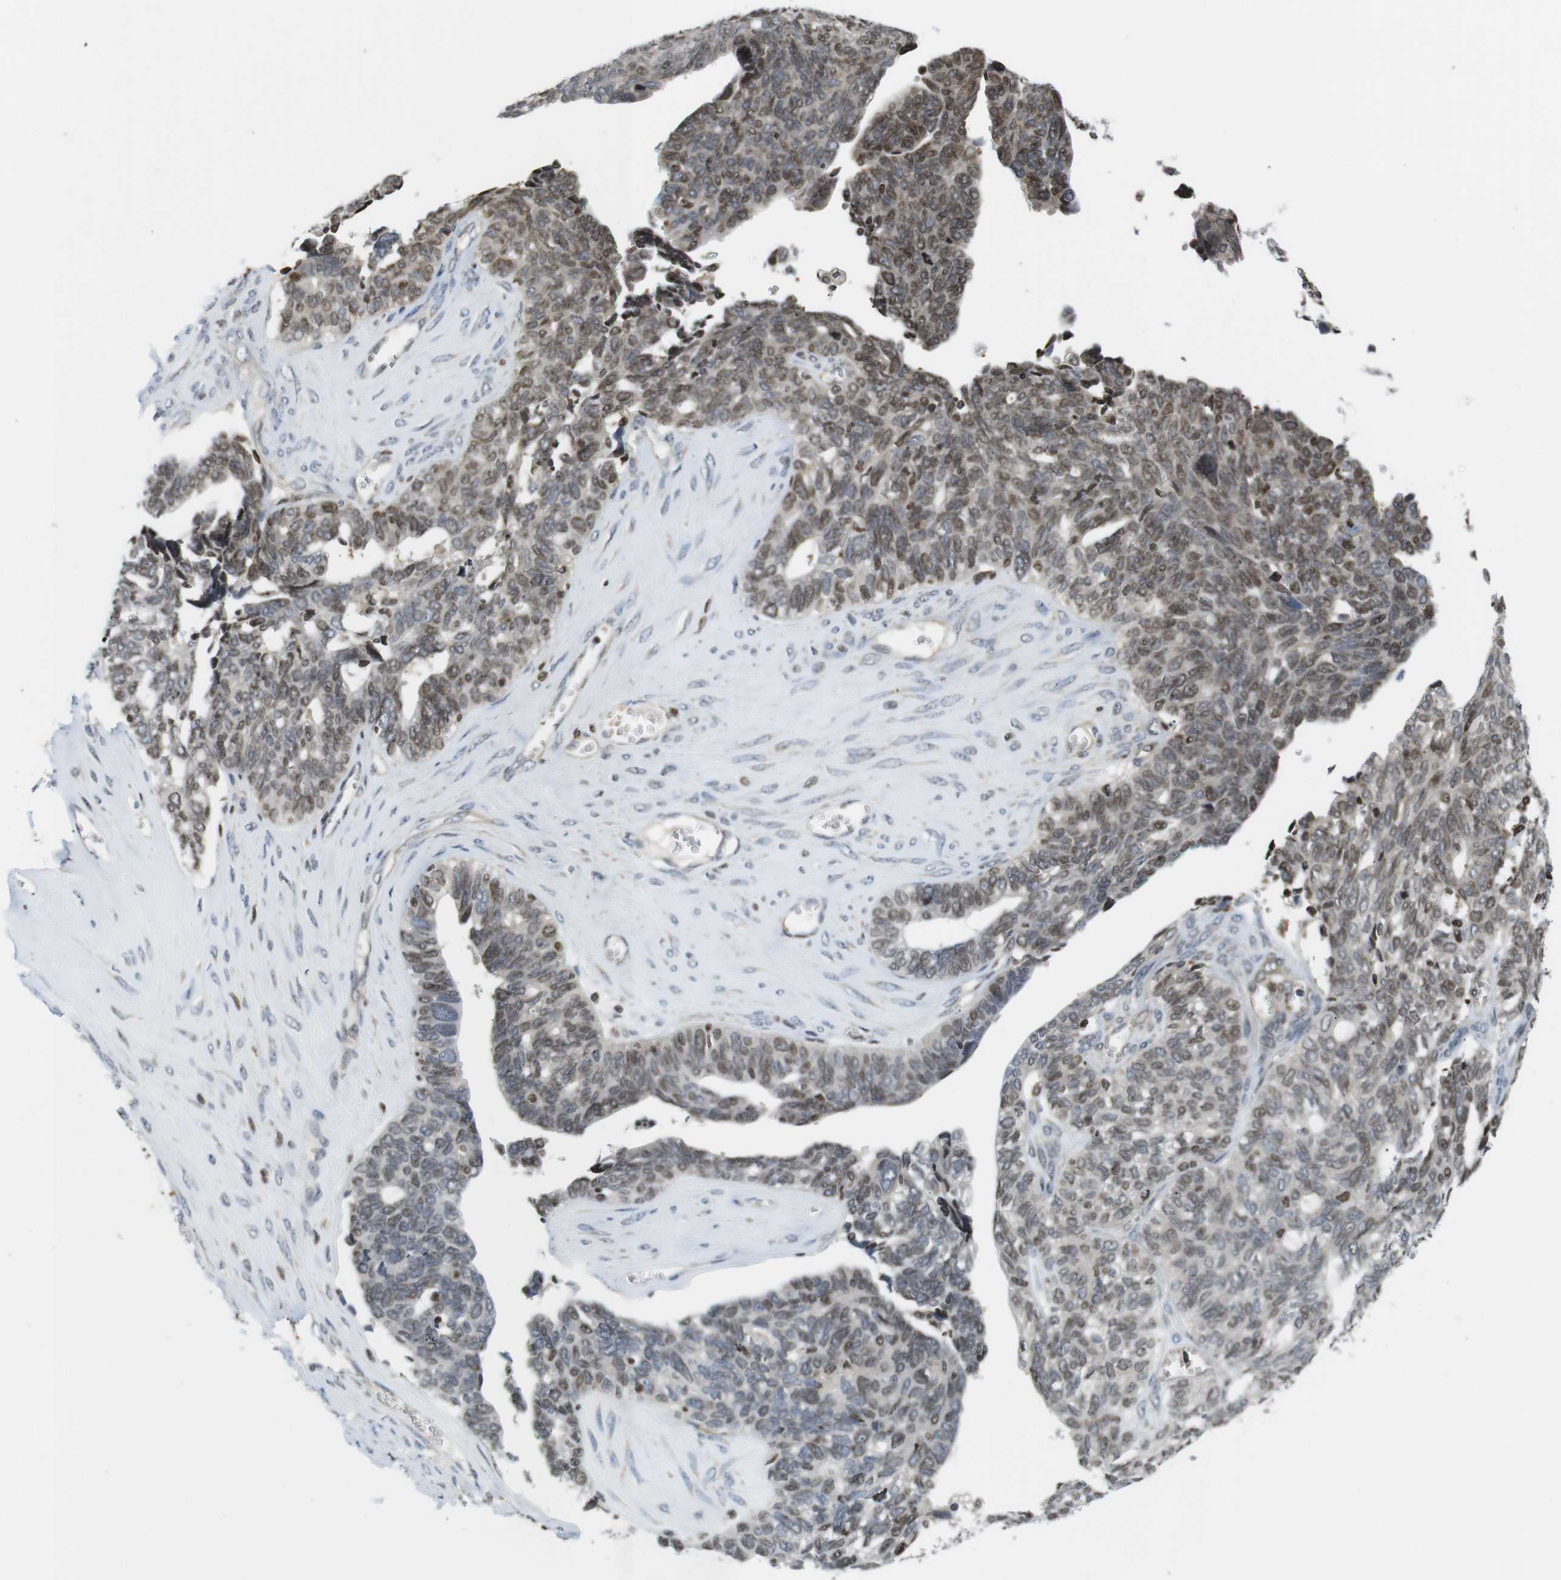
{"staining": {"intensity": "moderate", "quantity": "25%-75%", "location": "nuclear"}, "tissue": "ovarian cancer", "cell_type": "Tumor cells", "image_type": "cancer", "snomed": [{"axis": "morphology", "description": "Cystadenocarcinoma, serous, NOS"}, {"axis": "topography", "description": "Ovary"}], "caption": "Immunohistochemistry (IHC) staining of ovarian serous cystadenocarcinoma, which demonstrates medium levels of moderate nuclear positivity in about 25%-75% of tumor cells indicating moderate nuclear protein staining. The staining was performed using DAB (brown) for protein detection and nuclei were counterstained in hematoxylin (blue).", "gene": "MBD1", "patient": {"sex": "female", "age": 79}}